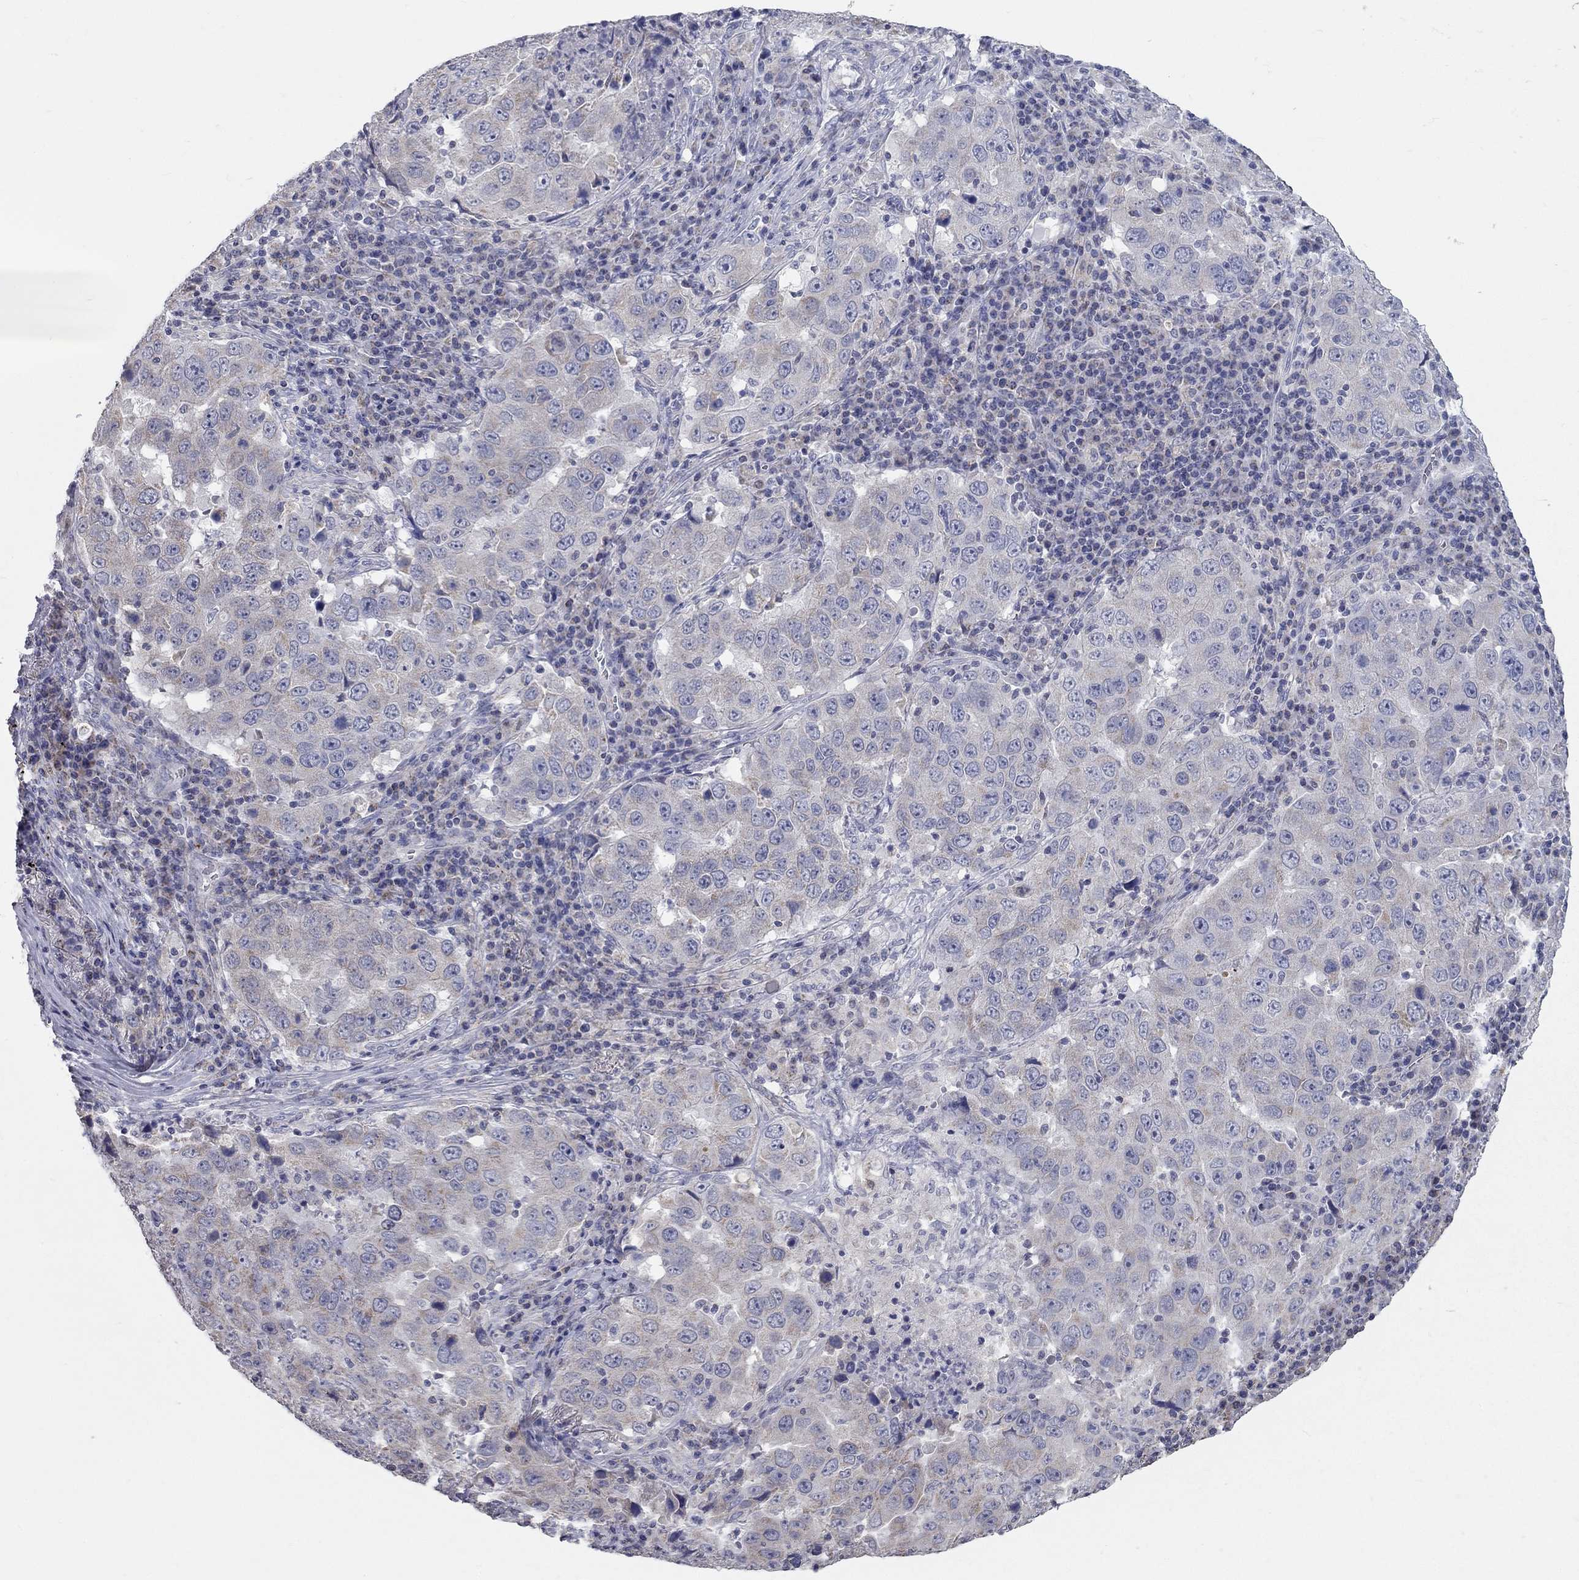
{"staining": {"intensity": "negative", "quantity": "none", "location": "none"}, "tissue": "lung cancer", "cell_type": "Tumor cells", "image_type": "cancer", "snomed": [{"axis": "morphology", "description": "Adenocarcinoma, NOS"}, {"axis": "topography", "description": "Lung"}], "caption": "Immunohistochemistry (IHC) histopathology image of human lung cancer (adenocarcinoma) stained for a protein (brown), which exhibits no staining in tumor cells.", "gene": "CFAP161", "patient": {"sex": "male", "age": 73}}